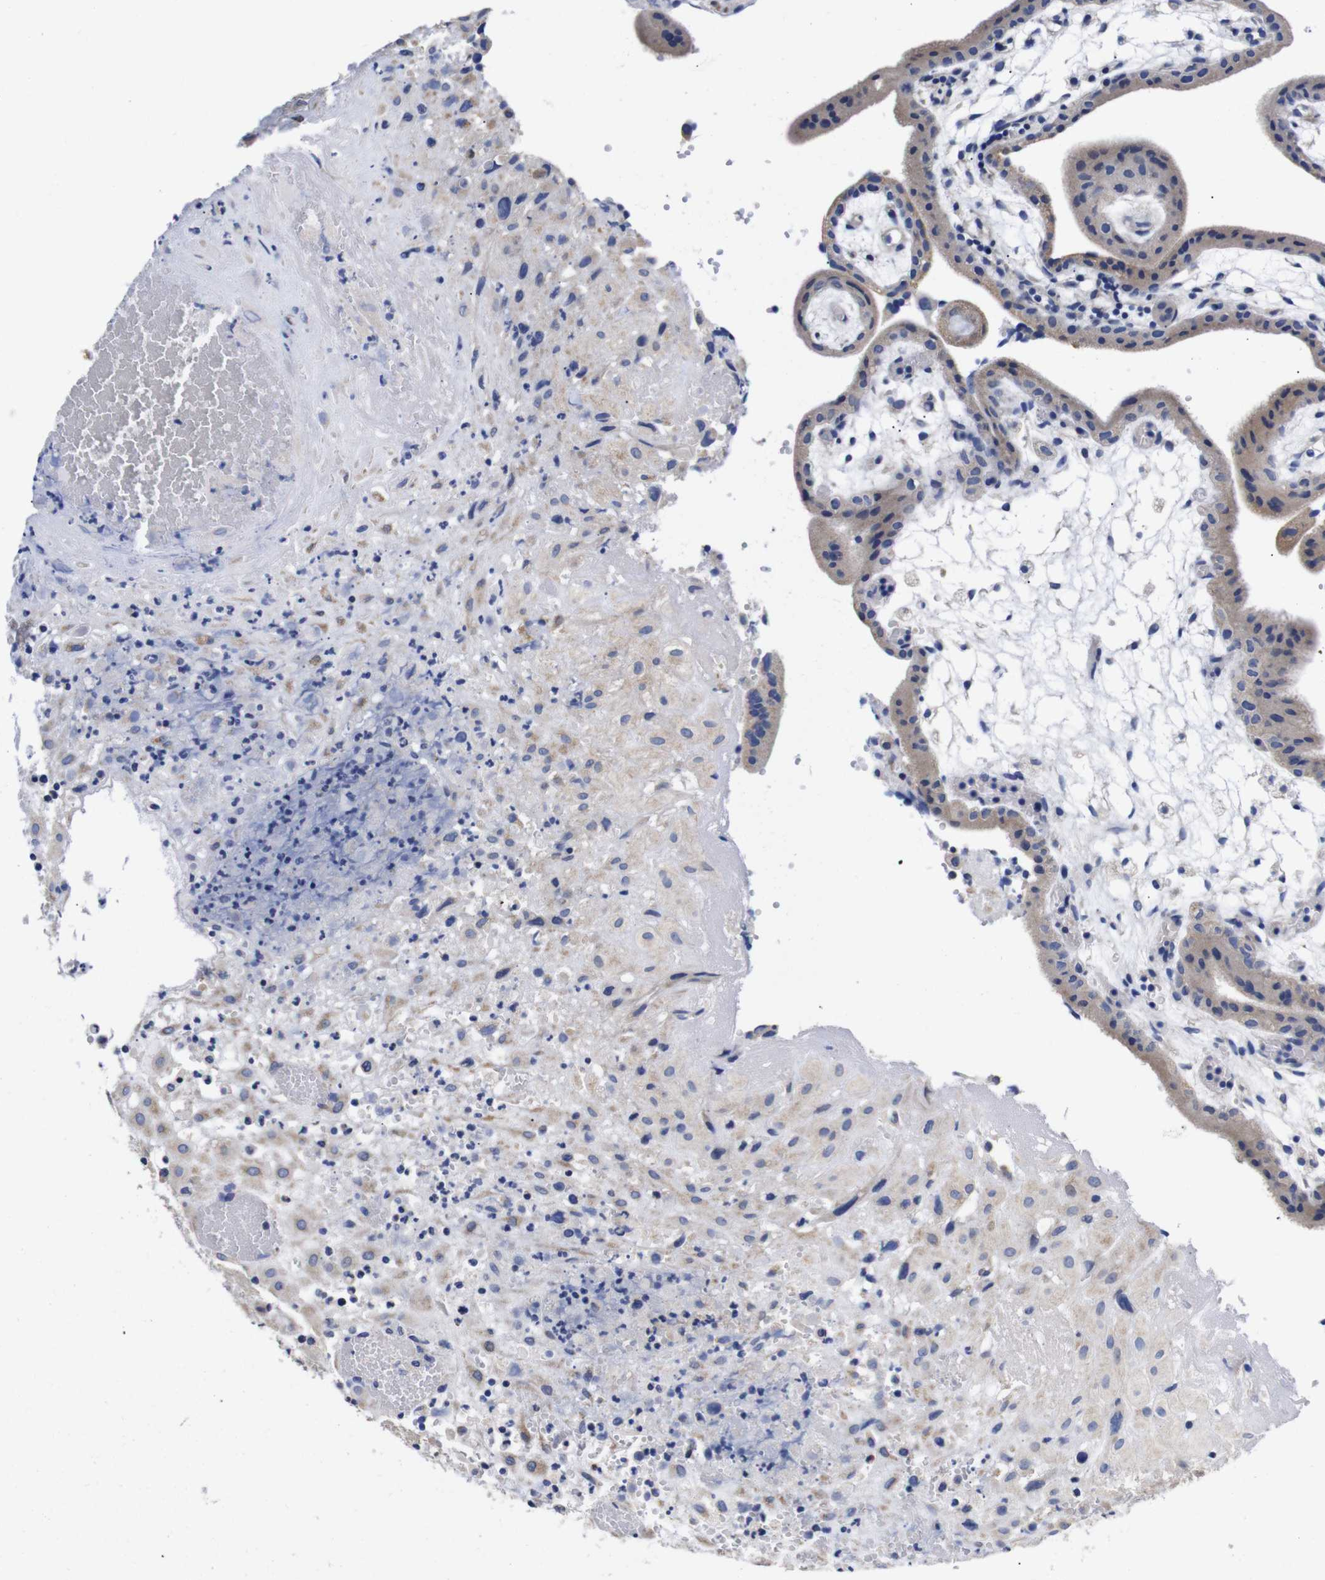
{"staining": {"intensity": "weak", "quantity": ">75%", "location": "cytoplasmic/membranous"}, "tissue": "placenta", "cell_type": "Decidual cells", "image_type": "normal", "snomed": [{"axis": "morphology", "description": "Normal tissue, NOS"}, {"axis": "topography", "description": "Placenta"}], "caption": "Decidual cells demonstrate weak cytoplasmic/membranous positivity in approximately >75% of cells in unremarkable placenta.", "gene": "OPN3", "patient": {"sex": "female", "age": 18}}